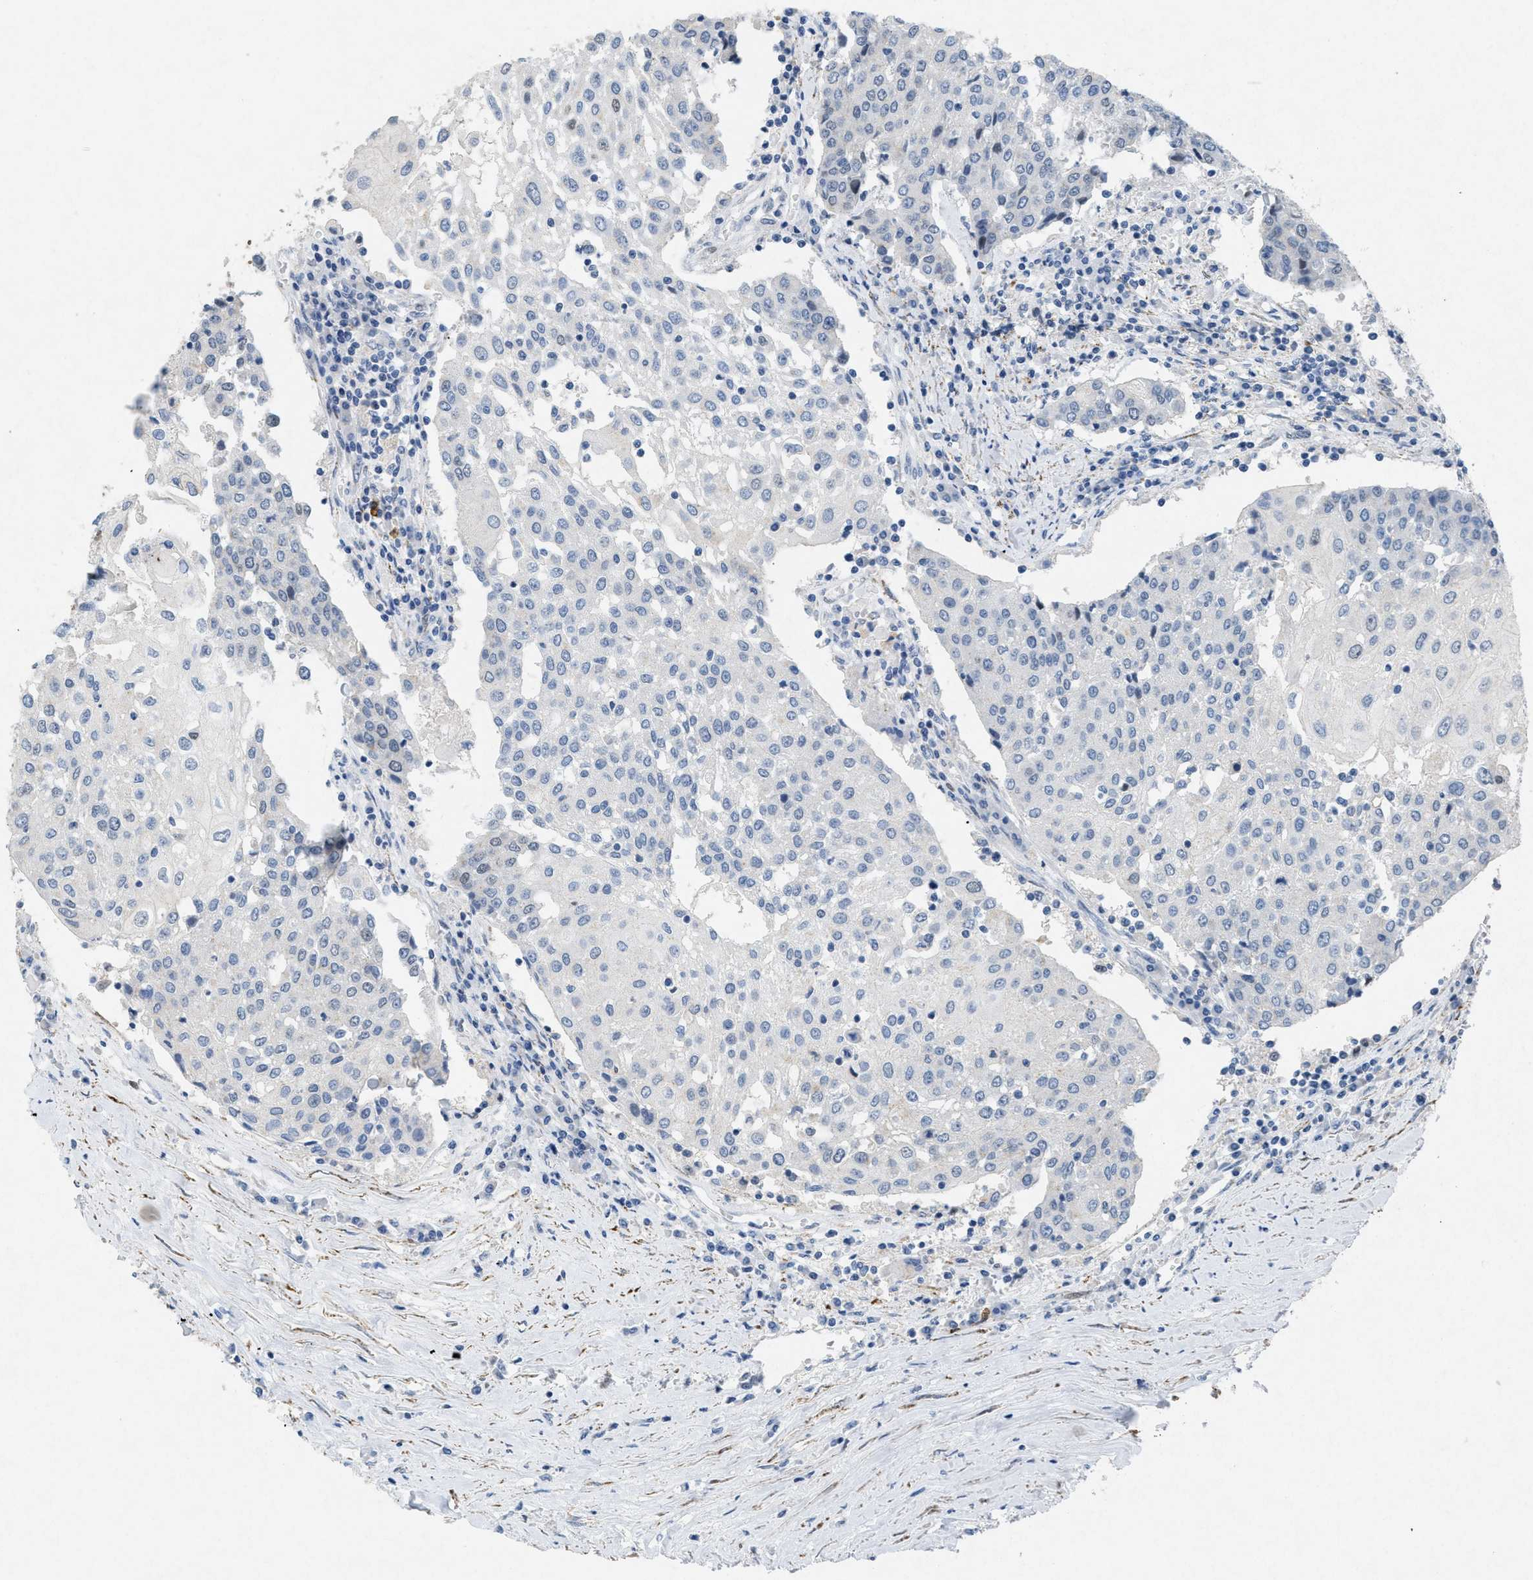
{"staining": {"intensity": "negative", "quantity": "none", "location": "none"}, "tissue": "urothelial cancer", "cell_type": "Tumor cells", "image_type": "cancer", "snomed": [{"axis": "morphology", "description": "Urothelial carcinoma, High grade"}, {"axis": "topography", "description": "Urinary bladder"}], "caption": "Immunohistochemistry (IHC) histopathology image of human urothelial carcinoma (high-grade) stained for a protein (brown), which displays no expression in tumor cells.", "gene": "TASOR", "patient": {"sex": "female", "age": 85}}